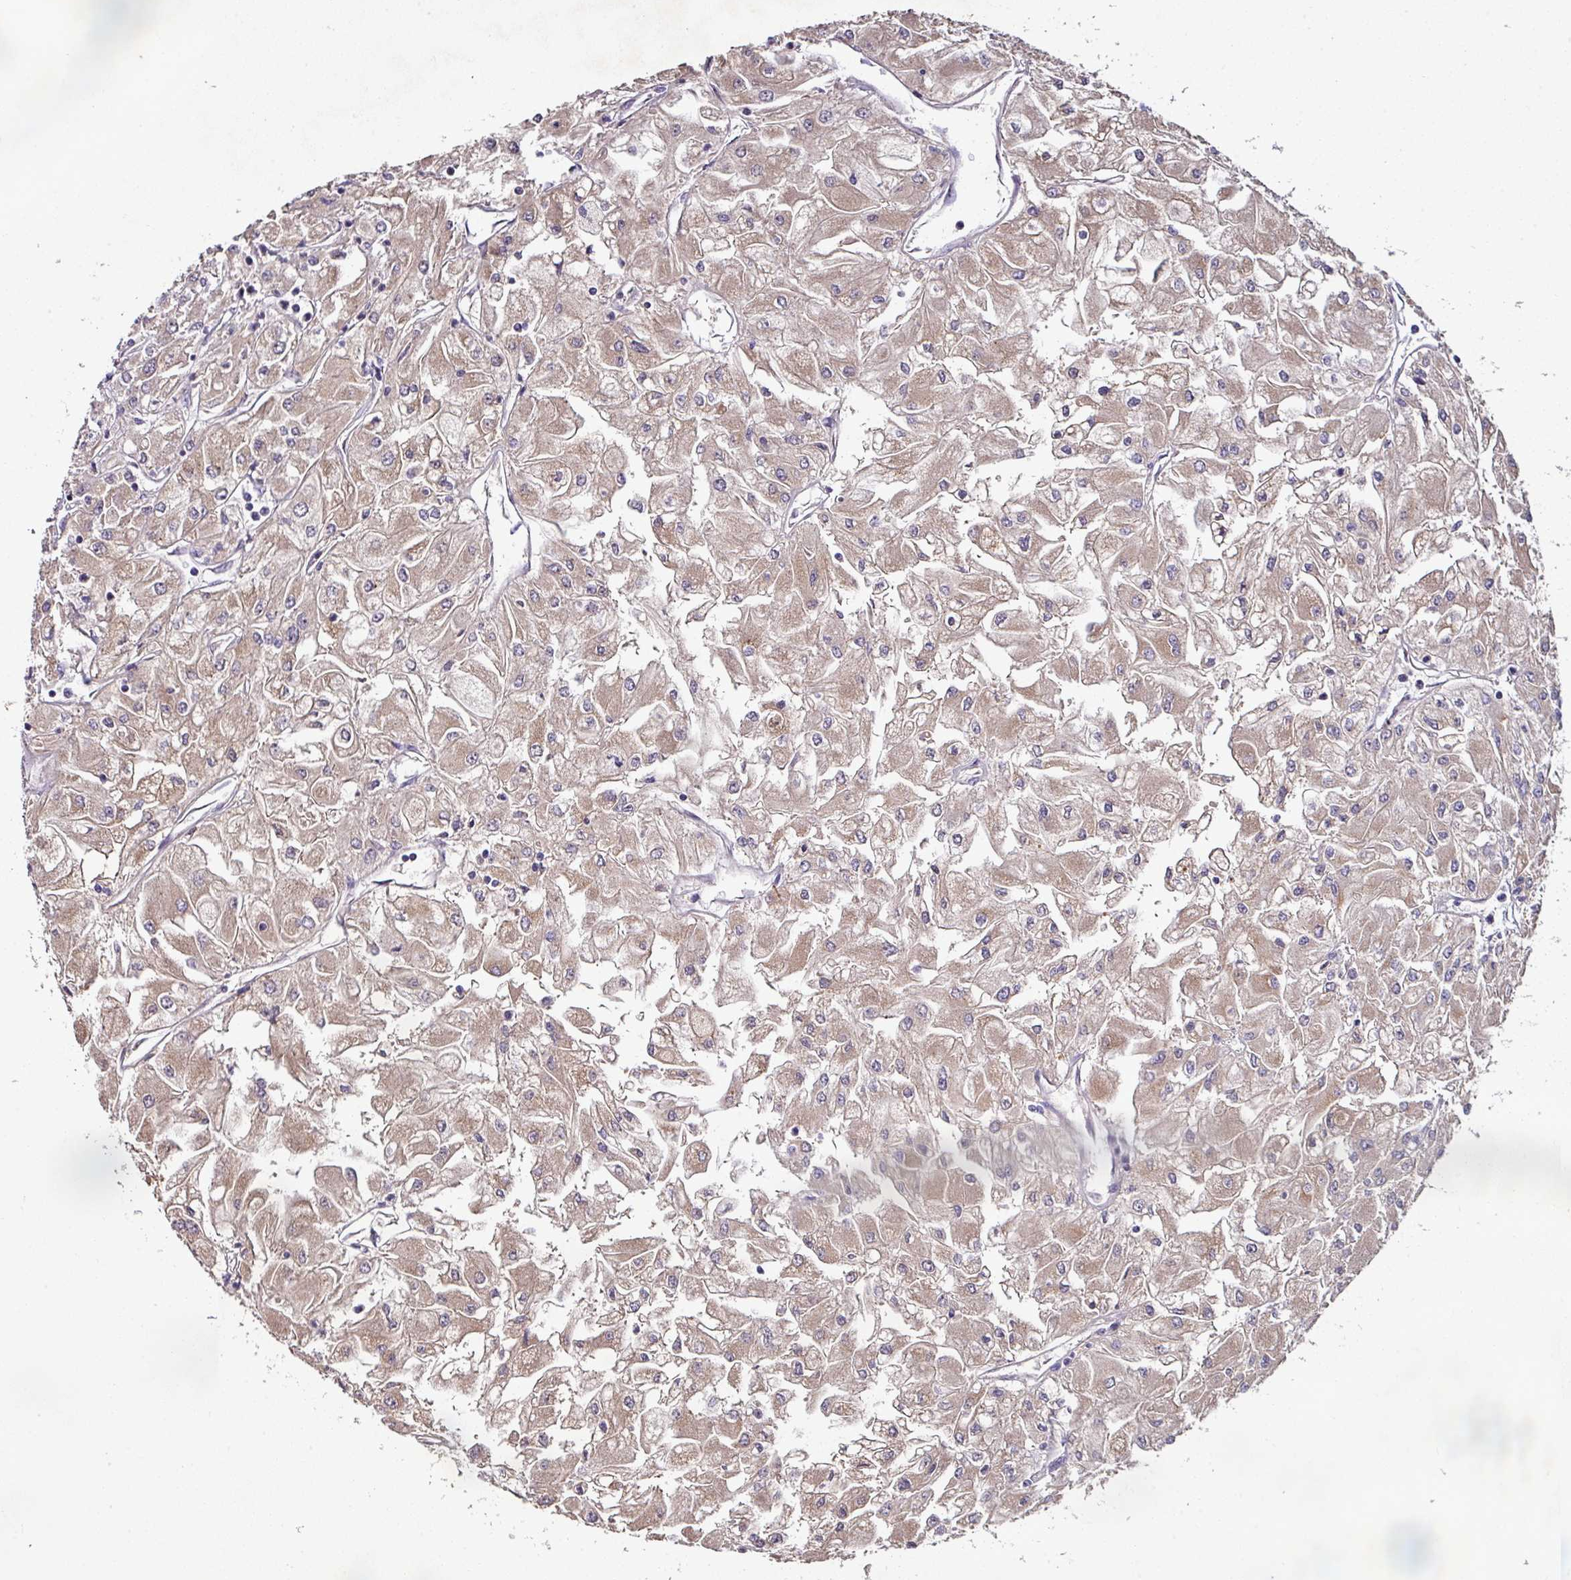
{"staining": {"intensity": "moderate", "quantity": ">75%", "location": "cytoplasmic/membranous"}, "tissue": "renal cancer", "cell_type": "Tumor cells", "image_type": "cancer", "snomed": [{"axis": "morphology", "description": "Adenocarcinoma, NOS"}, {"axis": "topography", "description": "Kidney"}], "caption": "A photomicrograph of renal cancer (adenocarcinoma) stained for a protein shows moderate cytoplasmic/membranous brown staining in tumor cells.", "gene": "AEBP2", "patient": {"sex": "male", "age": 80}}